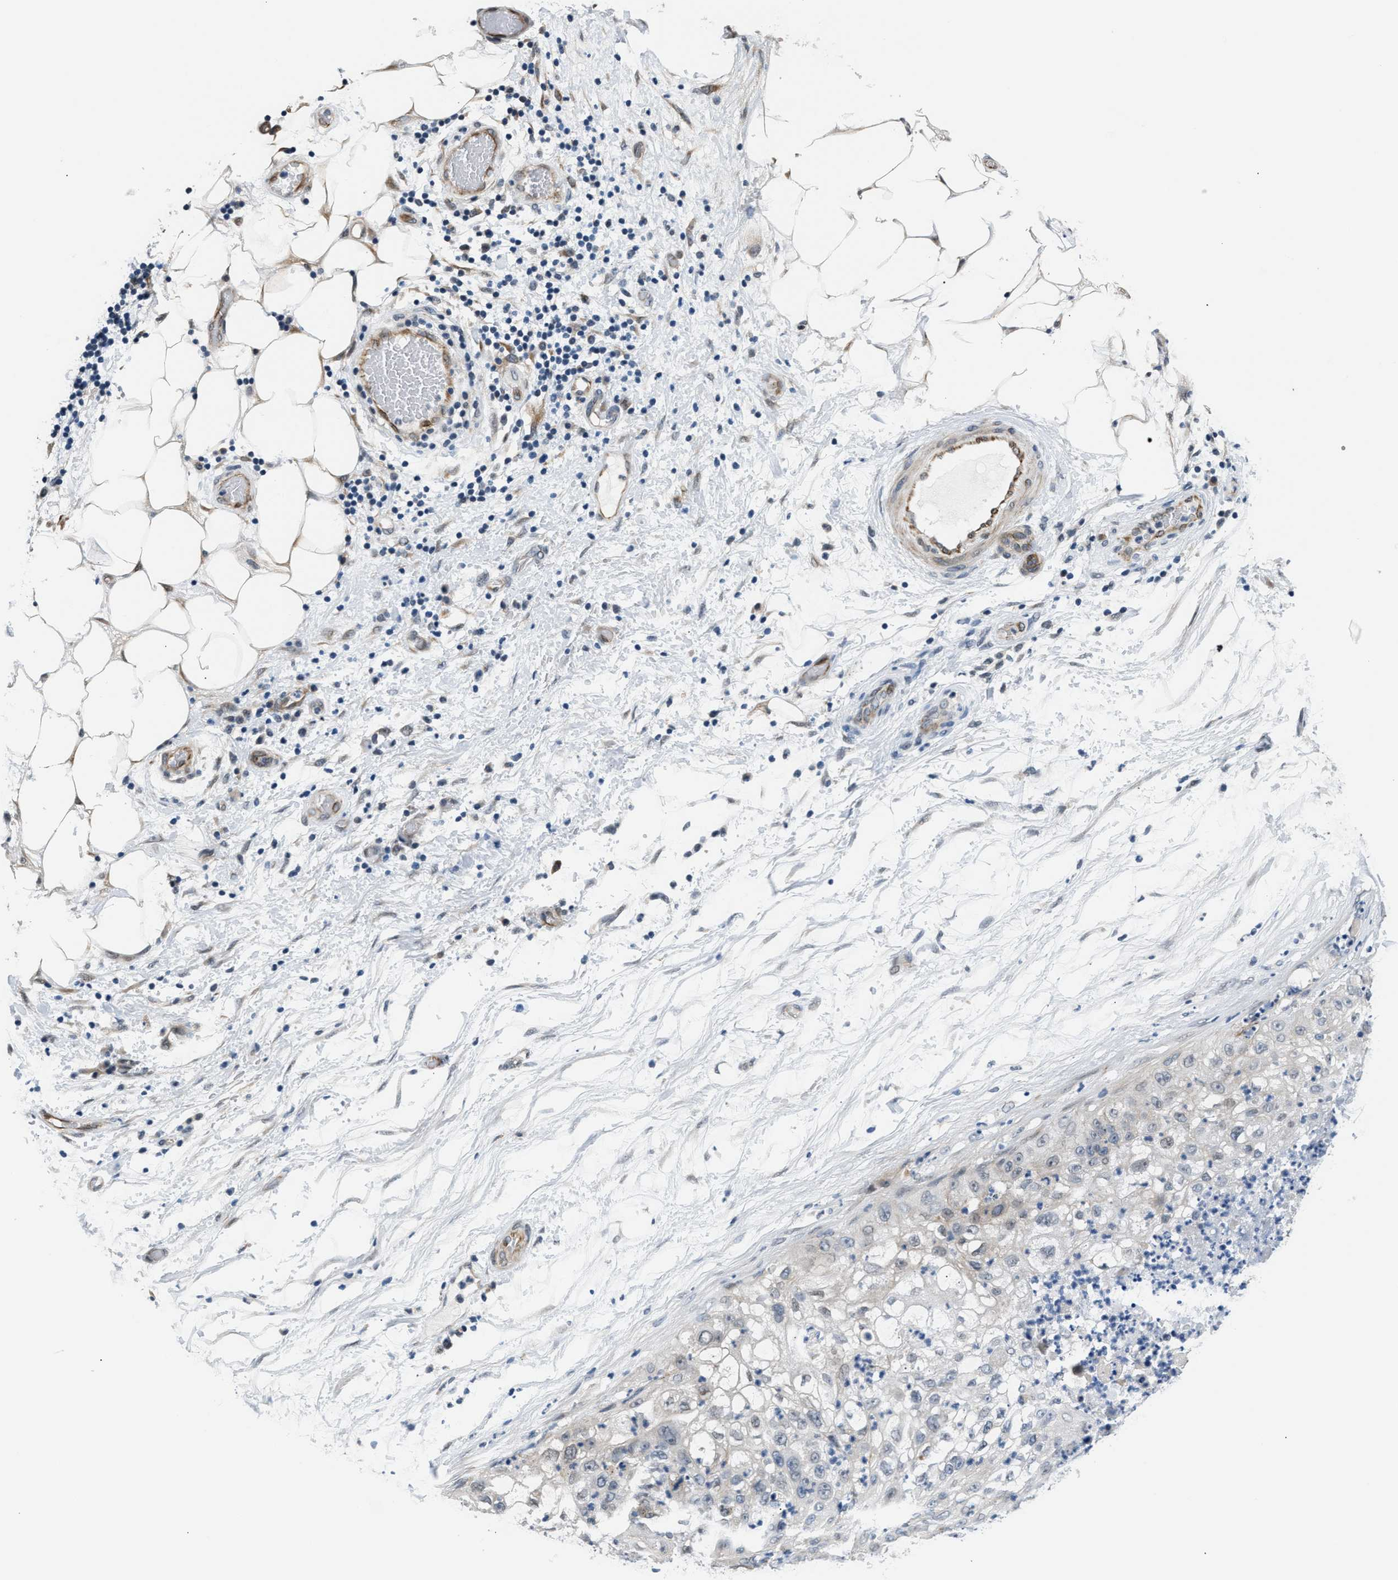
{"staining": {"intensity": "negative", "quantity": "none", "location": "none"}, "tissue": "lung cancer", "cell_type": "Tumor cells", "image_type": "cancer", "snomed": [{"axis": "morphology", "description": "Inflammation, NOS"}, {"axis": "morphology", "description": "Squamous cell carcinoma, NOS"}, {"axis": "topography", "description": "Lymph node"}, {"axis": "topography", "description": "Soft tissue"}, {"axis": "topography", "description": "Lung"}], "caption": "Immunohistochemistry photomicrograph of human squamous cell carcinoma (lung) stained for a protein (brown), which demonstrates no positivity in tumor cells.", "gene": "PPM1H", "patient": {"sex": "male", "age": 66}}